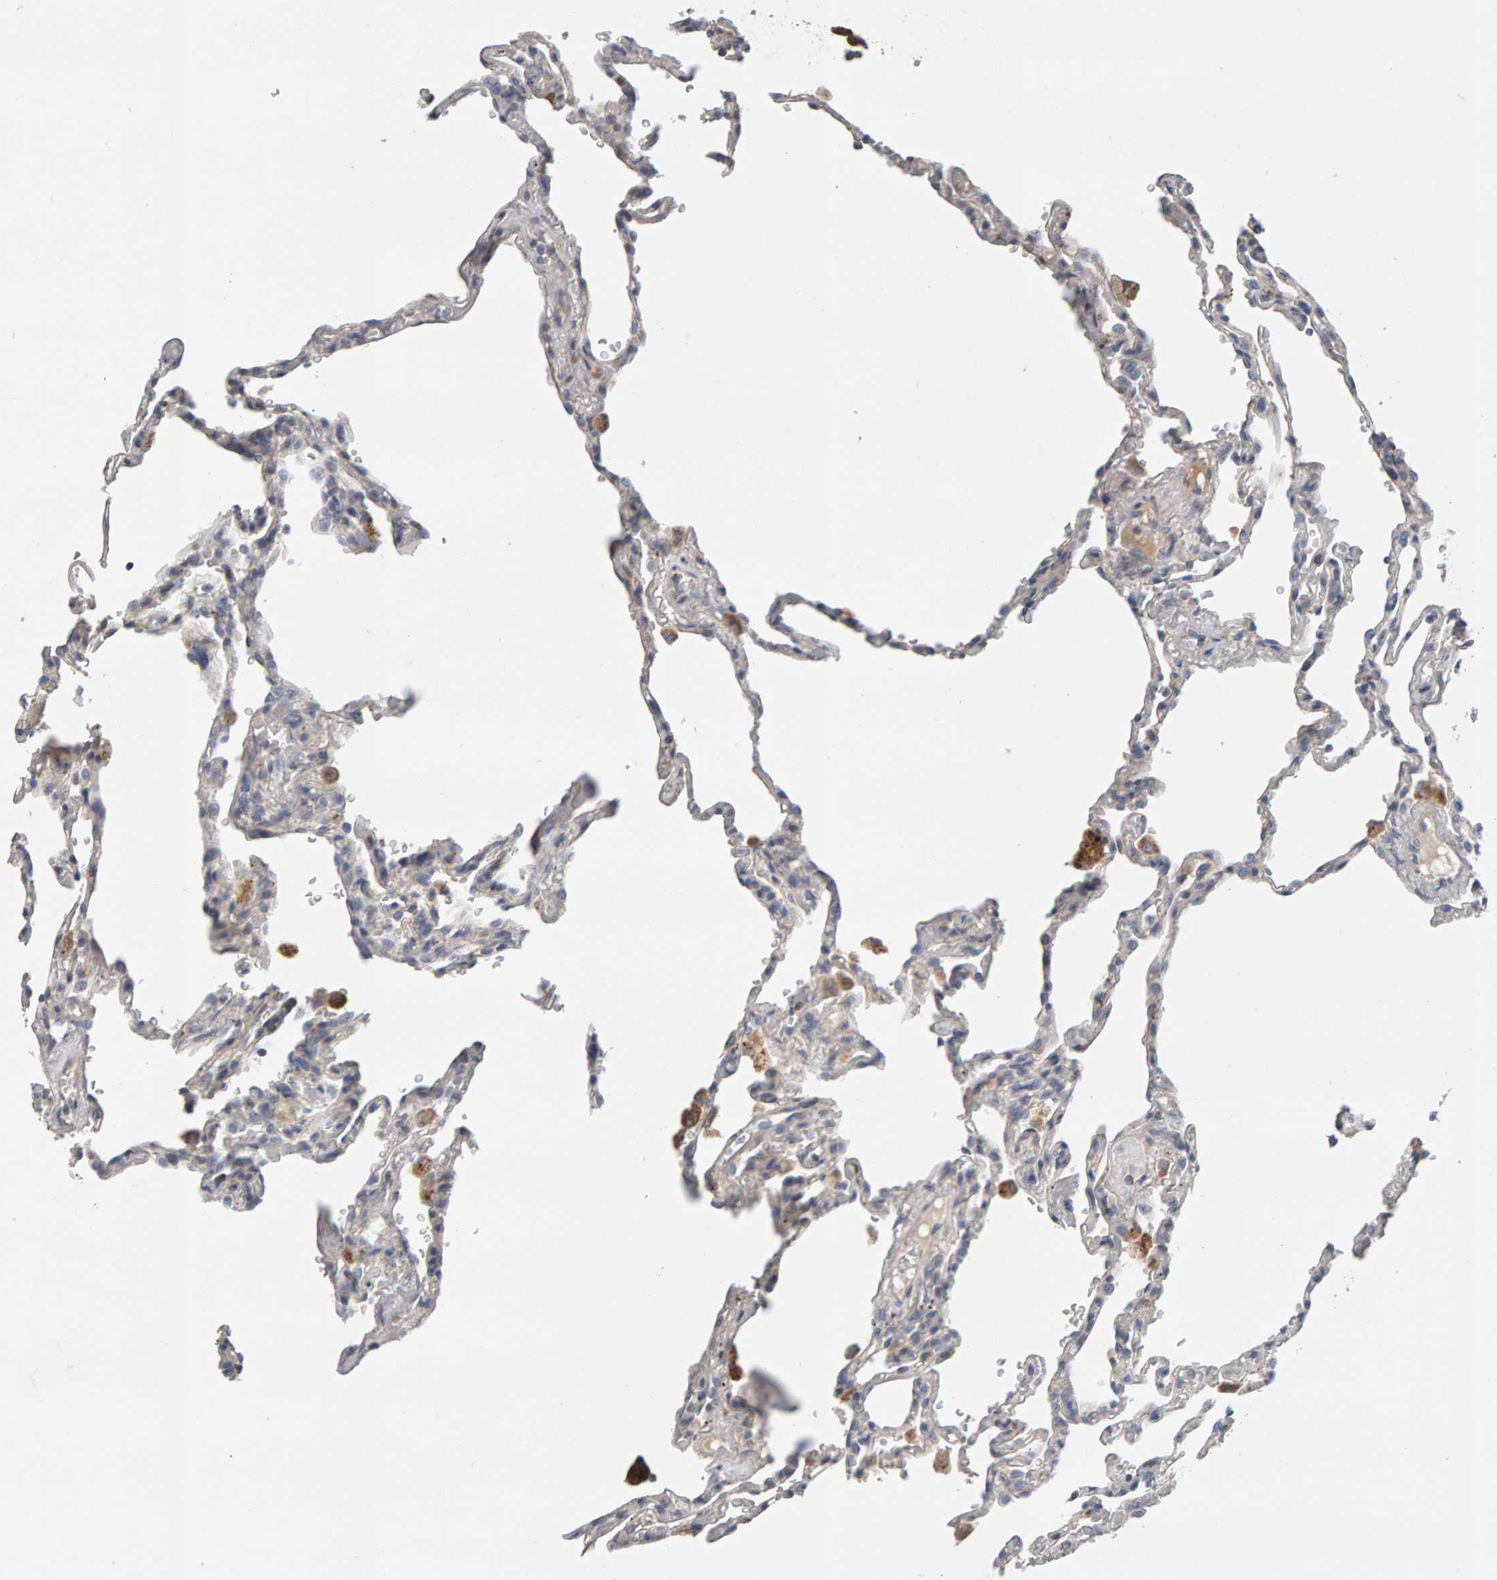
{"staining": {"intensity": "negative", "quantity": "none", "location": "none"}, "tissue": "lung", "cell_type": "Alveolar cells", "image_type": "normal", "snomed": [{"axis": "morphology", "description": "Normal tissue, NOS"}, {"axis": "topography", "description": "Lung"}], "caption": "This histopathology image is of normal lung stained with immunohistochemistry to label a protein in brown with the nuclei are counter-stained blue. There is no expression in alveolar cells. (DAB (3,3'-diaminobenzidine) immunohistochemistry (IHC) visualized using brightfield microscopy, high magnification).", "gene": "IPPK", "patient": {"sex": "male", "age": 59}}